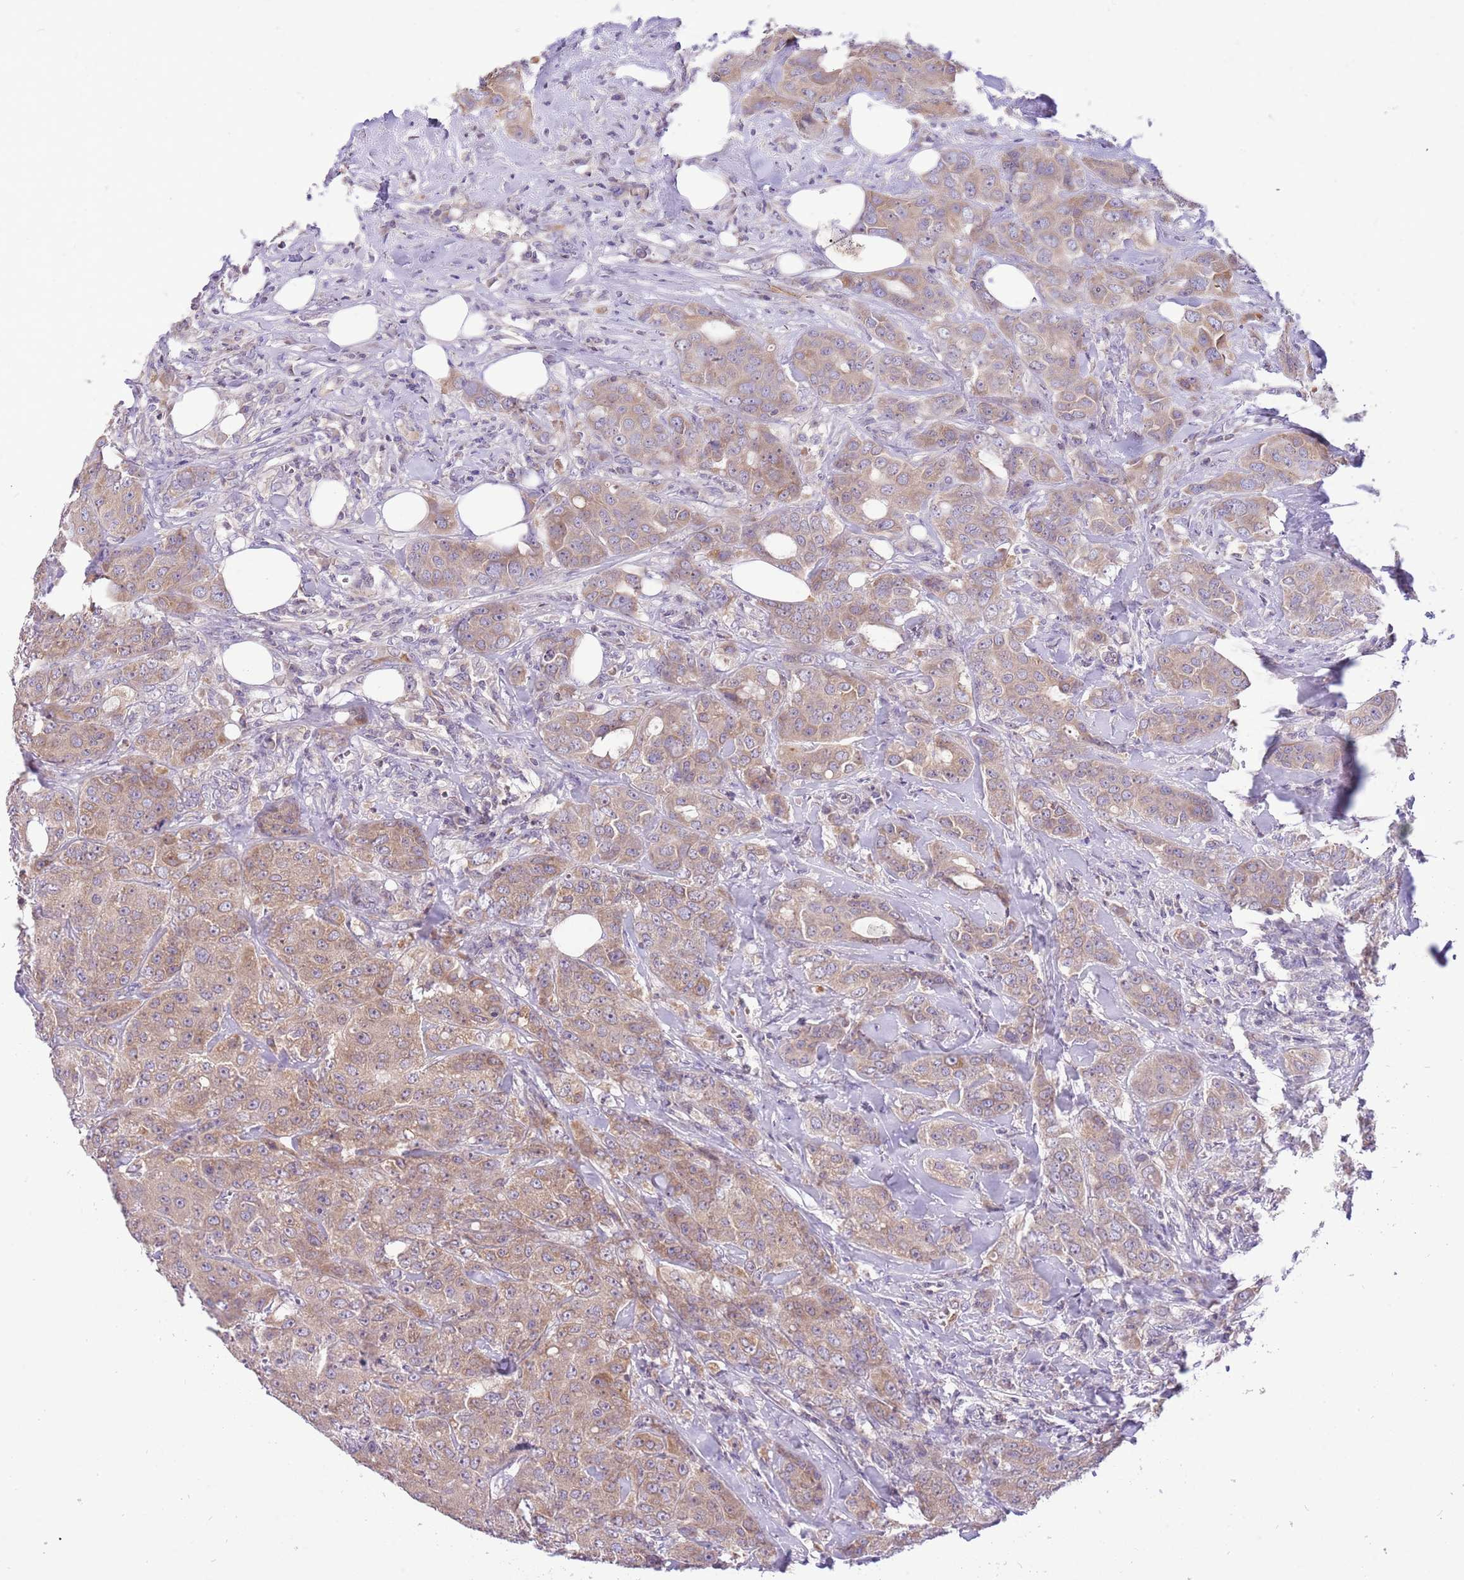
{"staining": {"intensity": "weak", "quantity": ">75%", "location": "cytoplasmic/membranous"}, "tissue": "breast cancer", "cell_type": "Tumor cells", "image_type": "cancer", "snomed": [{"axis": "morphology", "description": "Duct carcinoma"}, {"axis": "topography", "description": "Breast"}], "caption": "IHC (DAB) staining of human breast infiltrating ductal carcinoma demonstrates weak cytoplasmic/membranous protein staining in approximately >75% of tumor cells. The staining was performed using DAB to visualize the protein expression in brown, while the nuclei were stained in blue with hematoxylin (Magnification: 20x).", "gene": "GLCE", "patient": {"sex": "female", "age": 43}}